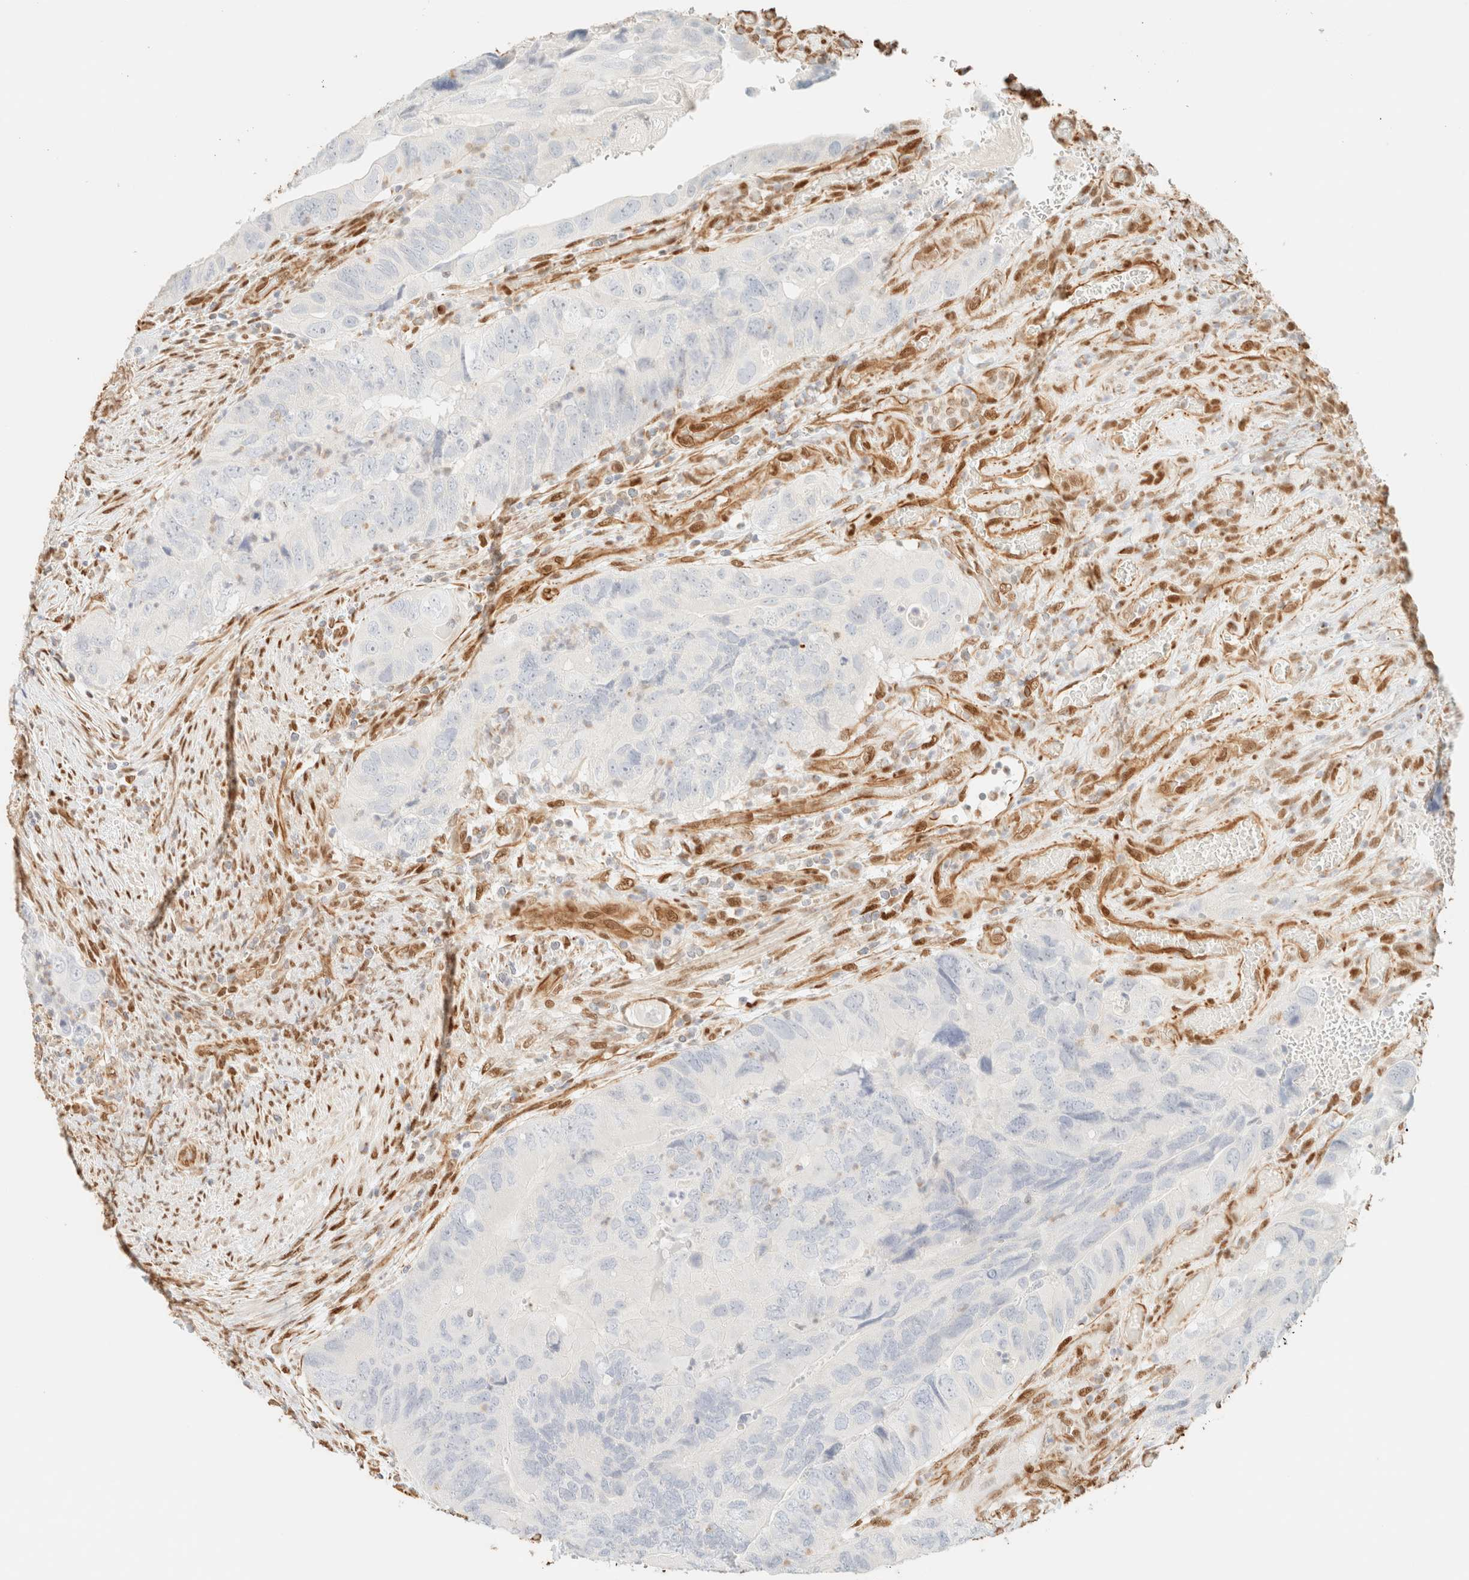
{"staining": {"intensity": "negative", "quantity": "none", "location": "none"}, "tissue": "colorectal cancer", "cell_type": "Tumor cells", "image_type": "cancer", "snomed": [{"axis": "morphology", "description": "Adenocarcinoma, NOS"}, {"axis": "topography", "description": "Rectum"}], "caption": "Tumor cells are negative for brown protein staining in colorectal cancer (adenocarcinoma).", "gene": "ZSCAN18", "patient": {"sex": "male", "age": 63}}